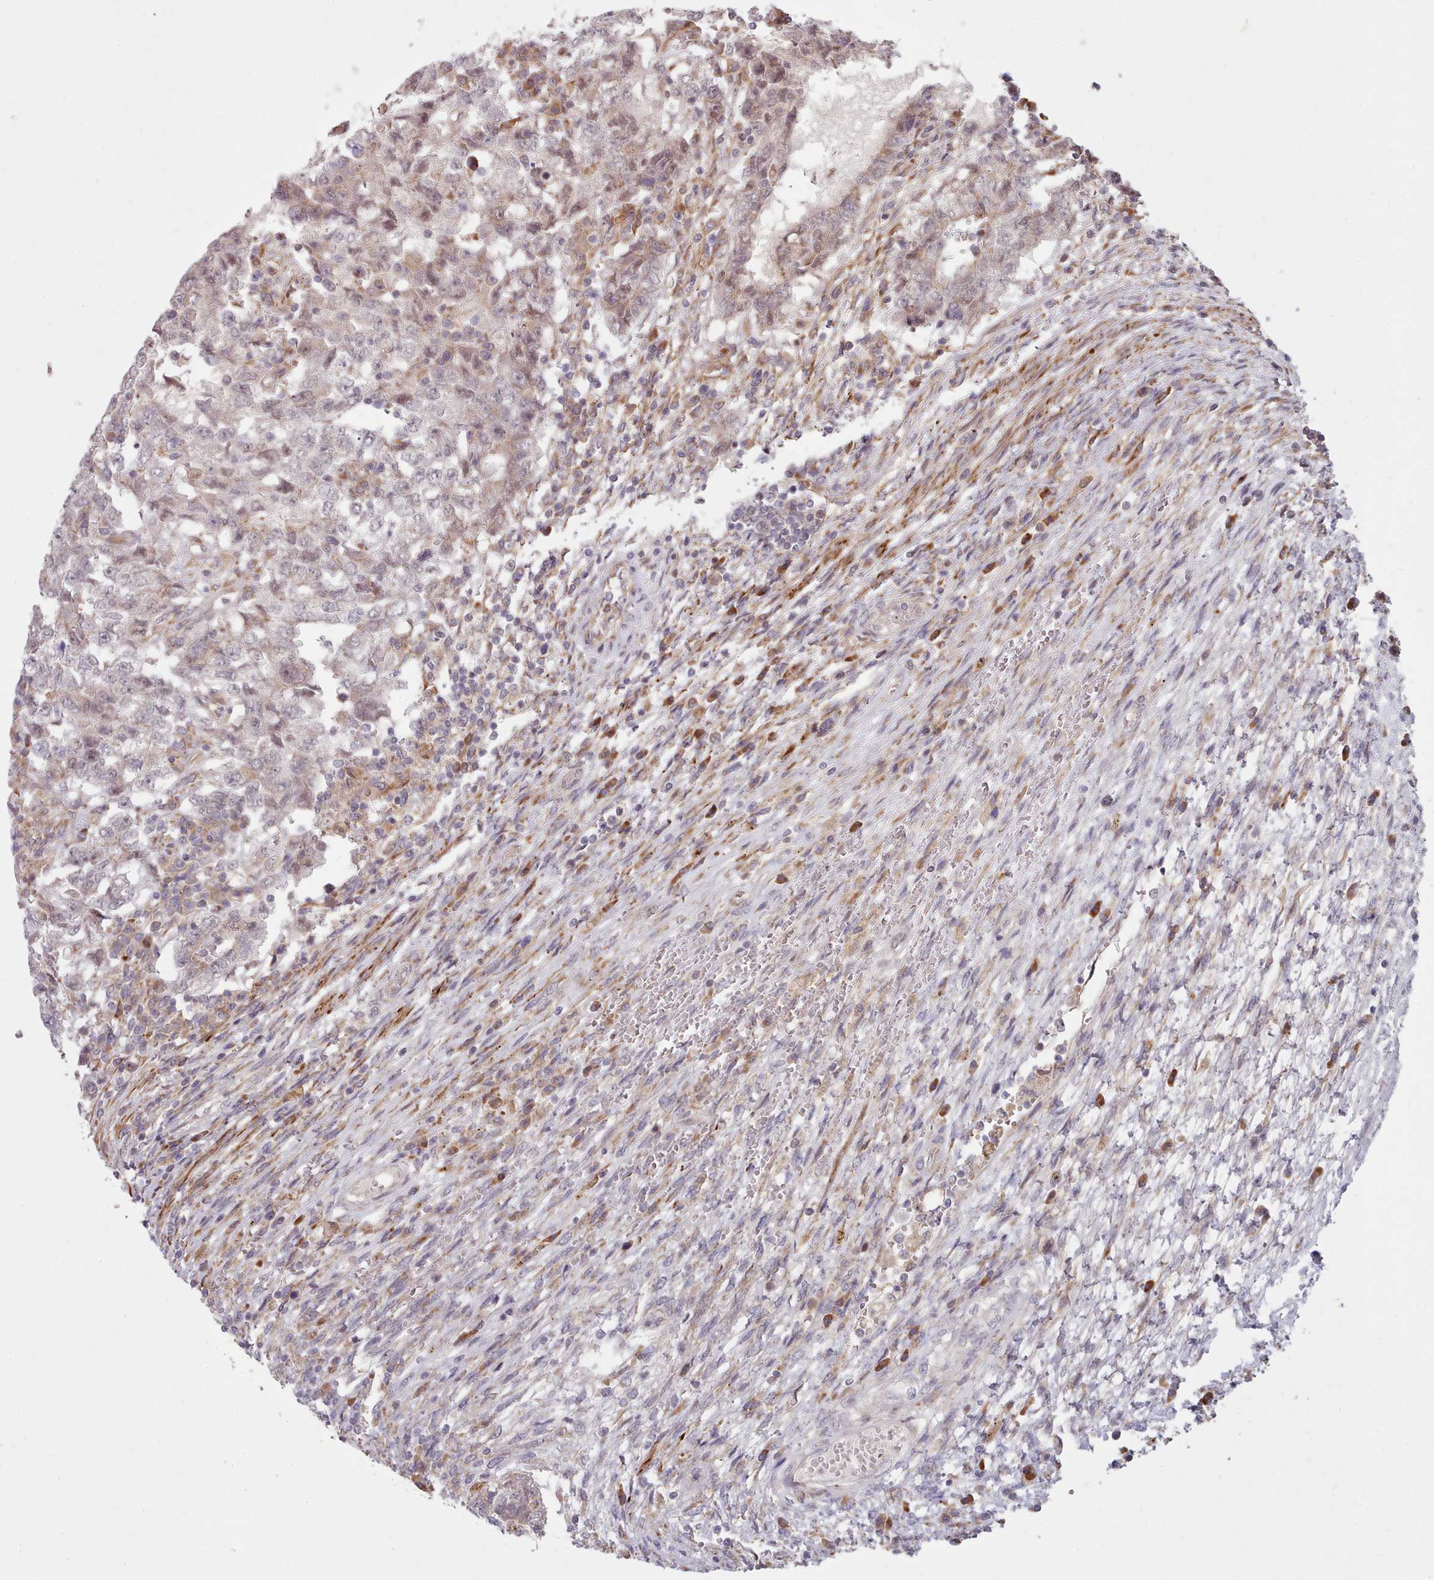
{"staining": {"intensity": "weak", "quantity": "25%-75%", "location": "cytoplasmic/membranous"}, "tissue": "testis cancer", "cell_type": "Tumor cells", "image_type": "cancer", "snomed": [{"axis": "morphology", "description": "Carcinoma, Embryonal, NOS"}, {"axis": "topography", "description": "Testis"}], "caption": "High-power microscopy captured an IHC micrograph of embryonal carcinoma (testis), revealing weak cytoplasmic/membranous positivity in about 25%-75% of tumor cells. (brown staining indicates protein expression, while blue staining denotes nuclei).", "gene": "TRIM26", "patient": {"sex": "male", "age": 26}}